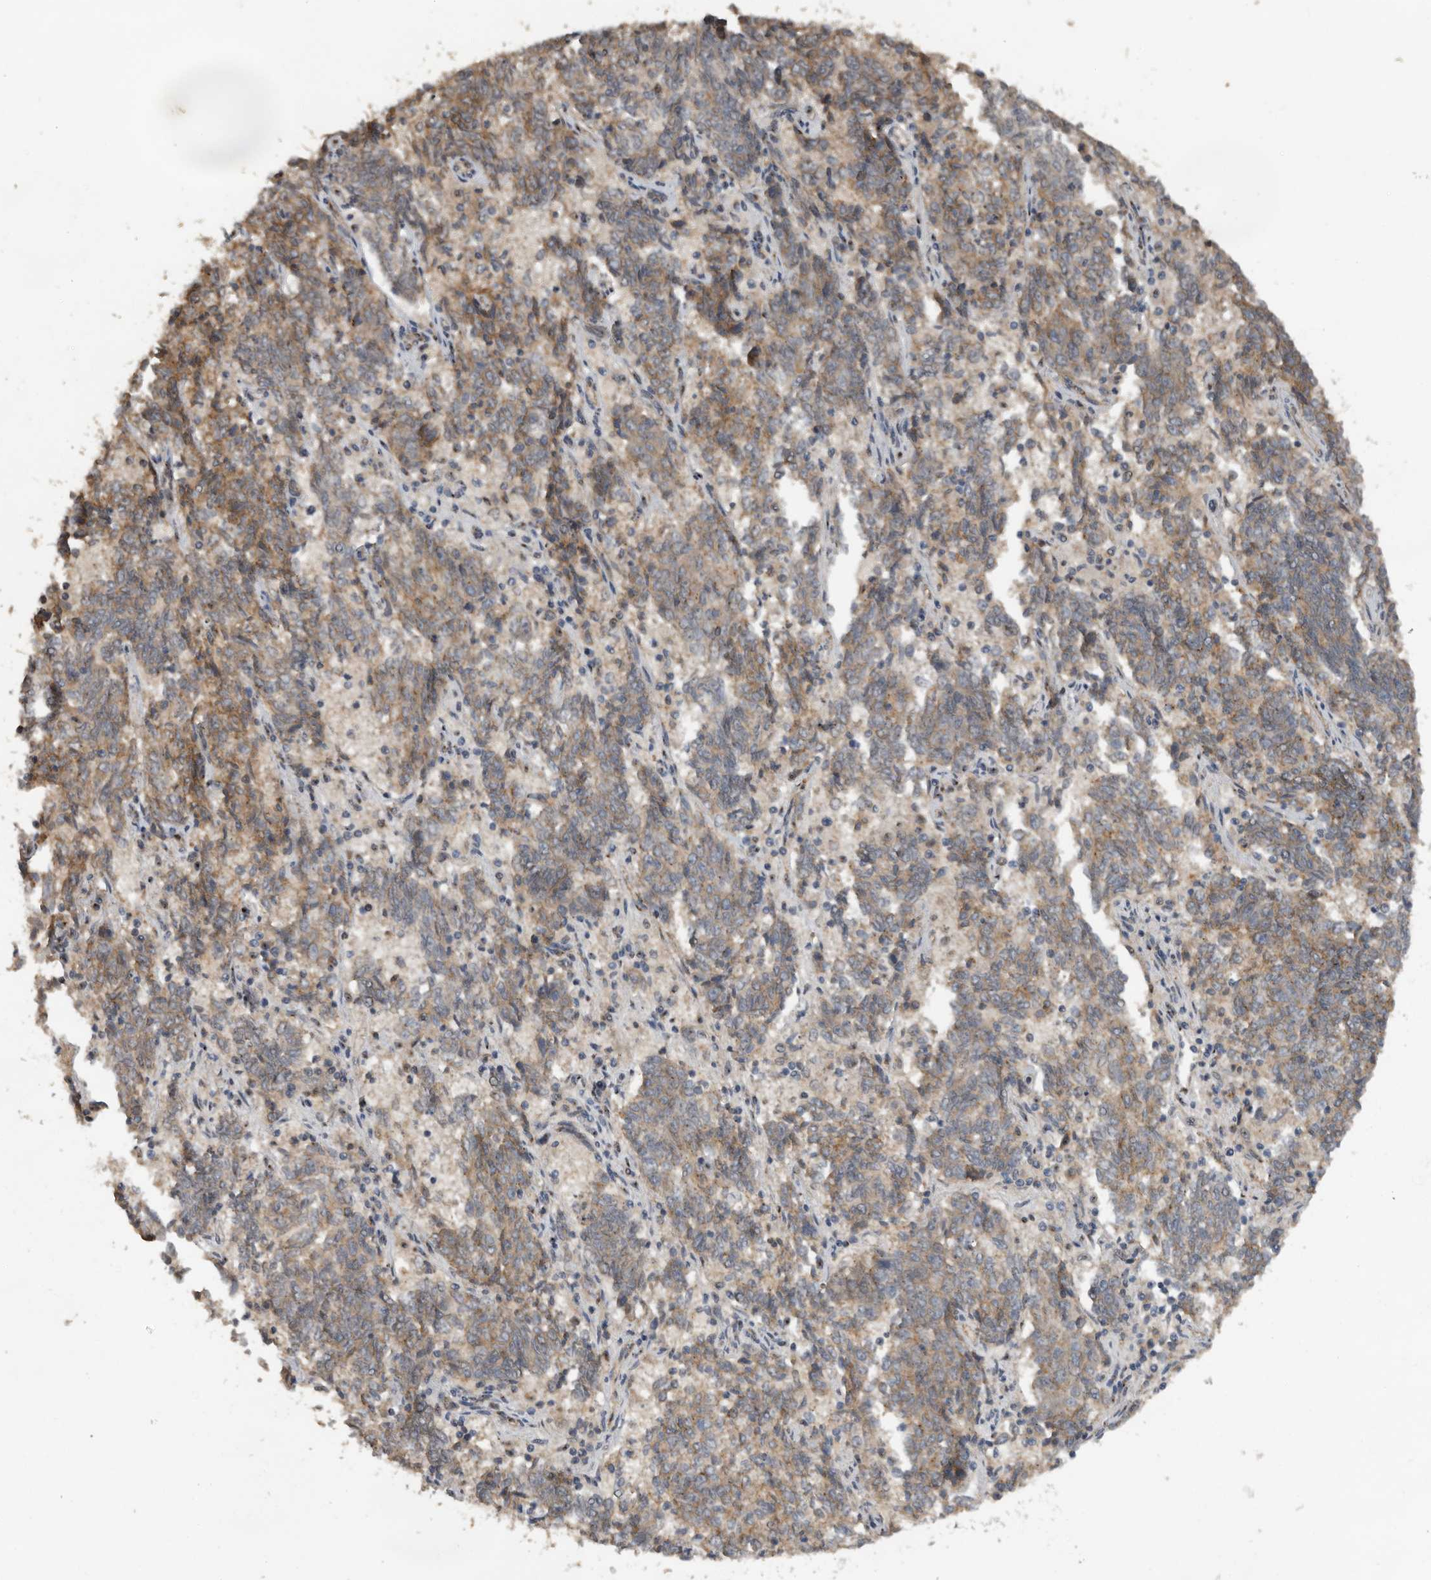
{"staining": {"intensity": "moderate", "quantity": "<25%", "location": "cytoplasmic/membranous"}, "tissue": "endometrial cancer", "cell_type": "Tumor cells", "image_type": "cancer", "snomed": [{"axis": "morphology", "description": "Adenocarcinoma, NOS"}, {"axis": "topography", "description": "Endometrium"}], "caption": "Endometrial cancer (adenocarcinoma) was stained to show a protein in brown. There is low levels of moderate cytoplasmic/membranous positivity in approximately <25% of tumor cells. (DAB = brown stain, brightfield microscopy at high magnification).", "gene": "CEP350", "patient": {"sex": "female", "age": 80}}